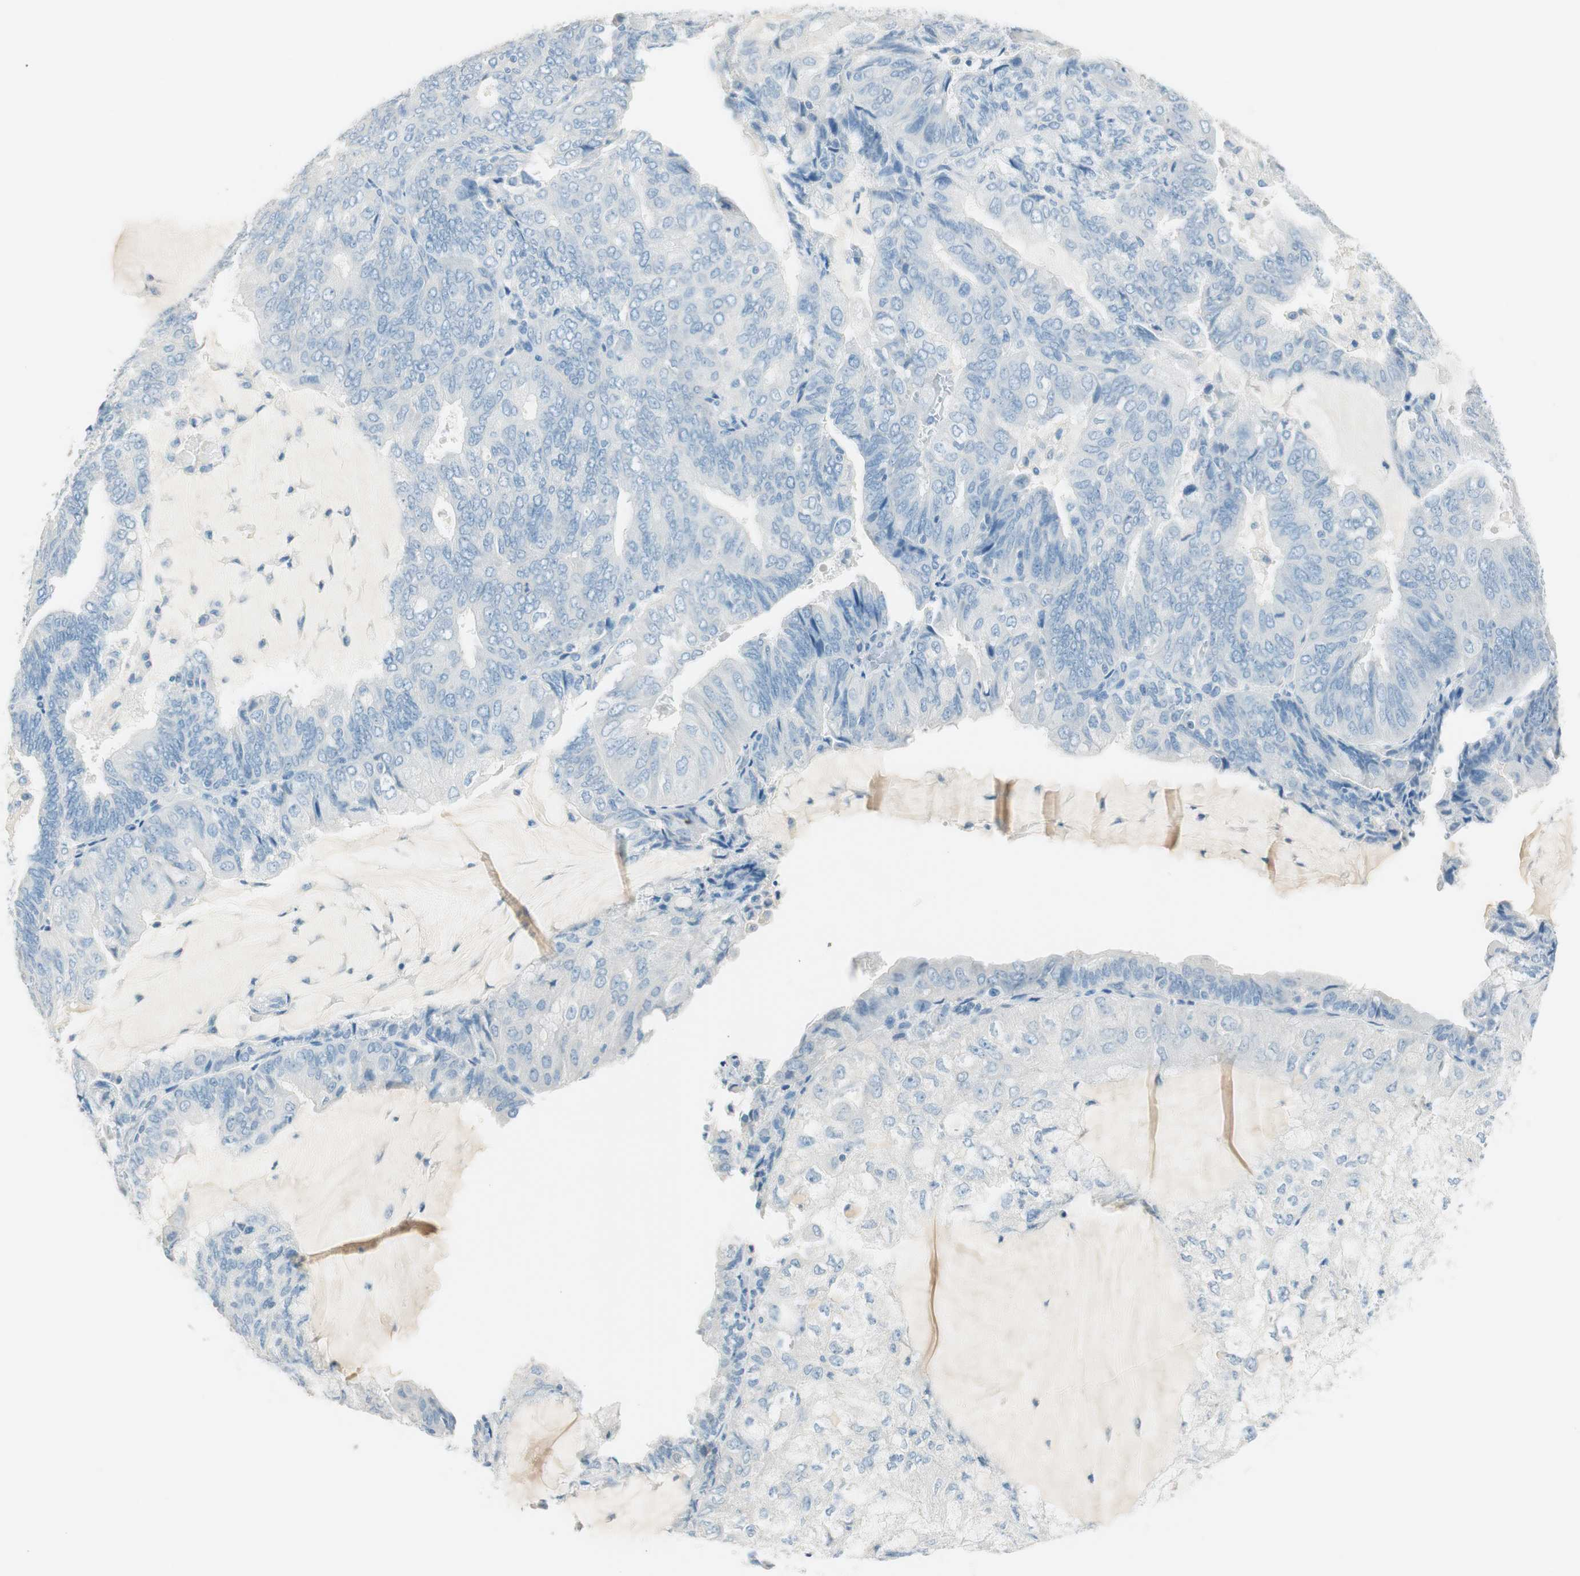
{"staining": {"intensity": "negative", "quantity": "none", "location": "none"}, "tissue": "endometrial cancer", "cell_type": "Tumor cells", "image_type": "cancer", "snomed": [{"axis": "morphology", "description": "Adenocarcinoma, NOS"}, {"axis": "topography", "description": "Endometrium"}], "caption": "This is an immunohistochemistry photomicrograph of human endometrial cancer (adenocarcinoma). There is no staining in tumor cells.", "gene": "HPGD", "patient": {"sex": "female", "age": 81}}